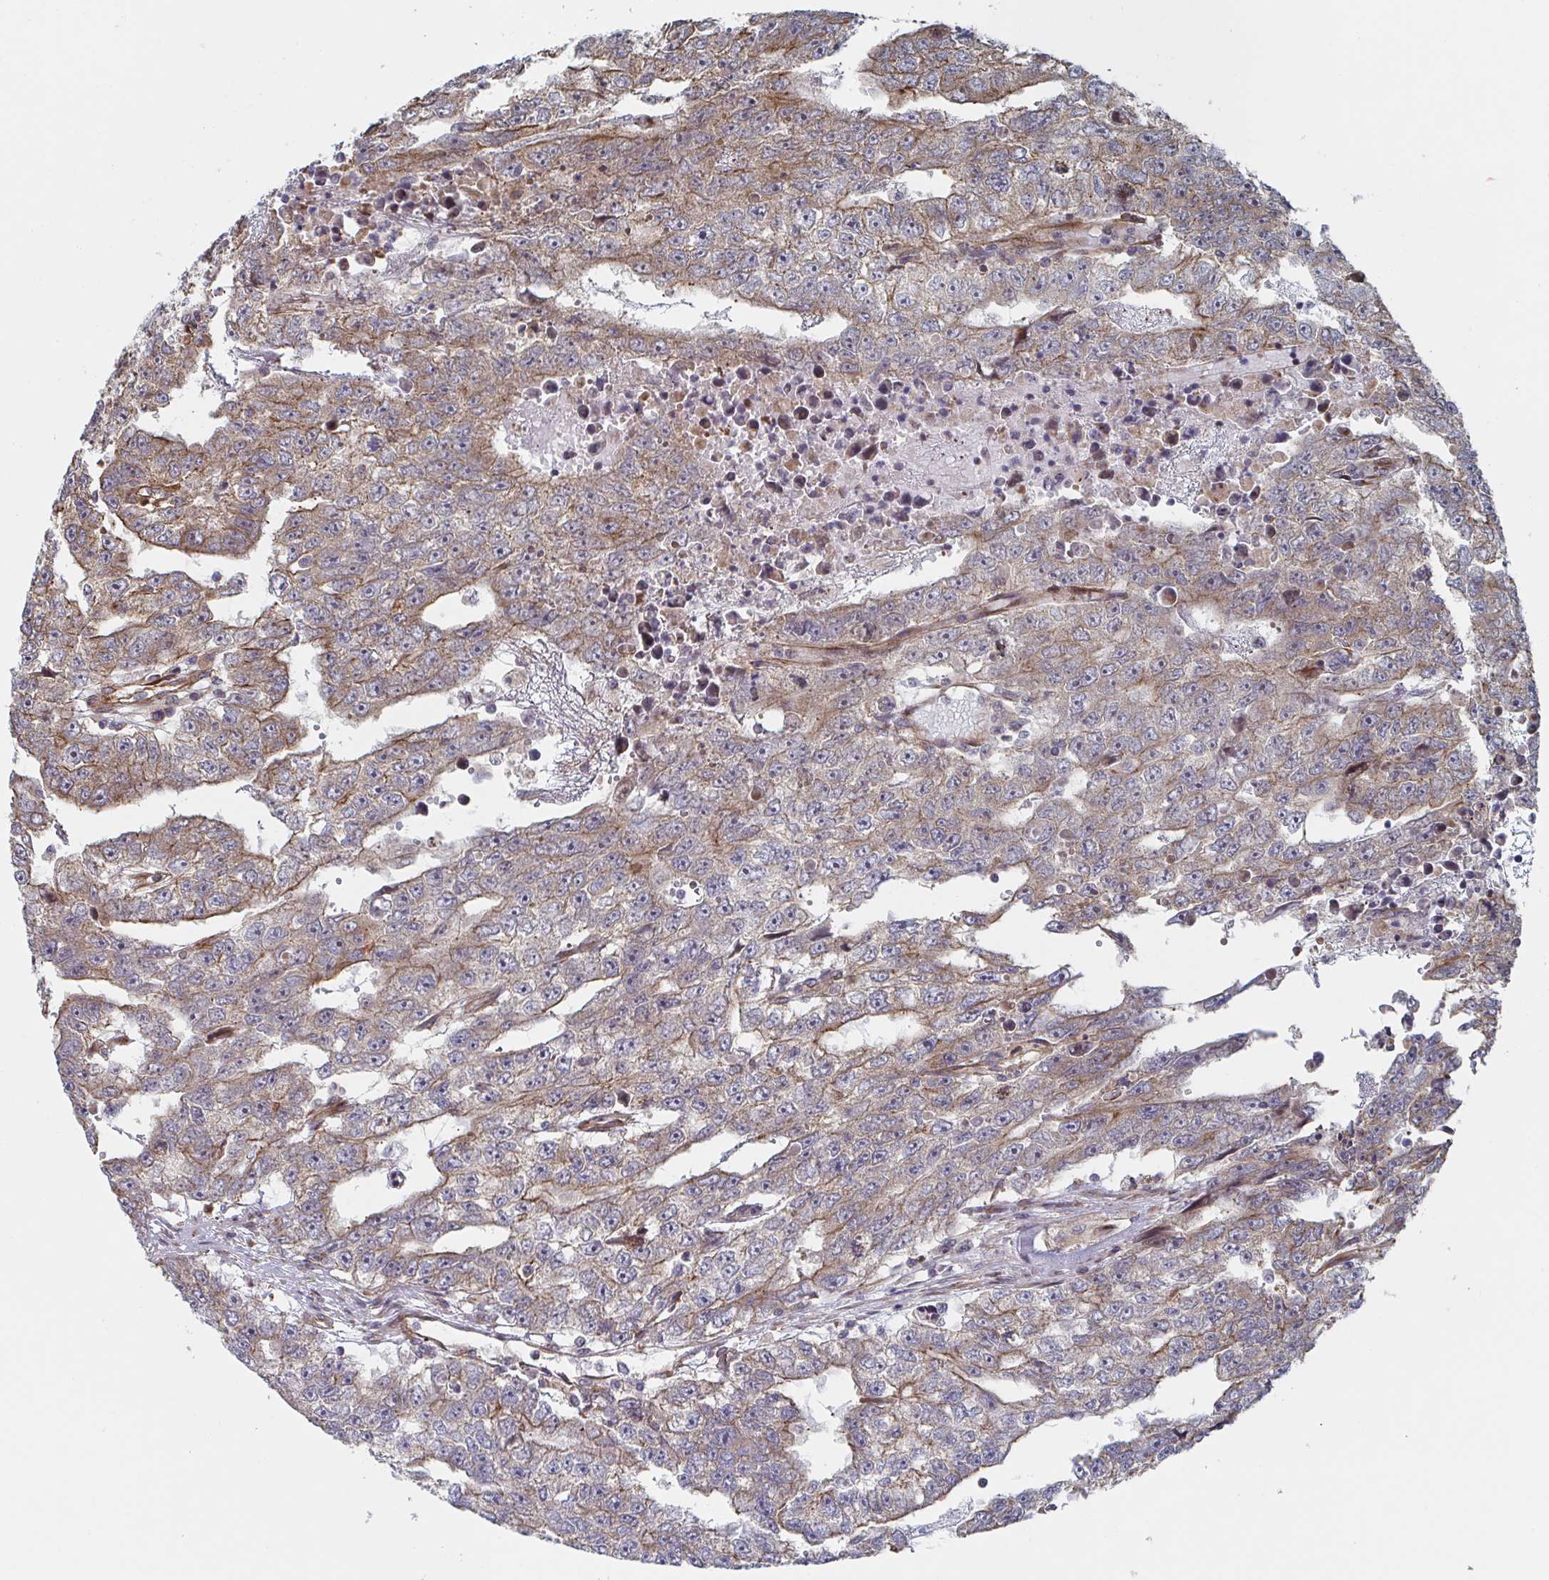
{"staining": {"intensity": "moderate", "quantity": "<25%", "location": "cytoplasmic/membranous"}, "tissue": "testis cancer", "cell_type": "Tumor cells", "image_type": "cancer", "snomed": [{"axis": "morphology", "description": "Carcinoma, Embryonal, NOS"}, {"axis": "topography", "description": "Testis"}], "caption": "Testis cancer stained for a protein displays moderate cytoplasmic/membranous positivity in tumor cells. The staining was performed using DAB to visualize the protein expression in brown, while the nuclei were stained in blue with hematoxylin (Magnification: 20x).", "gene": "DVL3", "patient": {"sex": "male", "age": 20}}